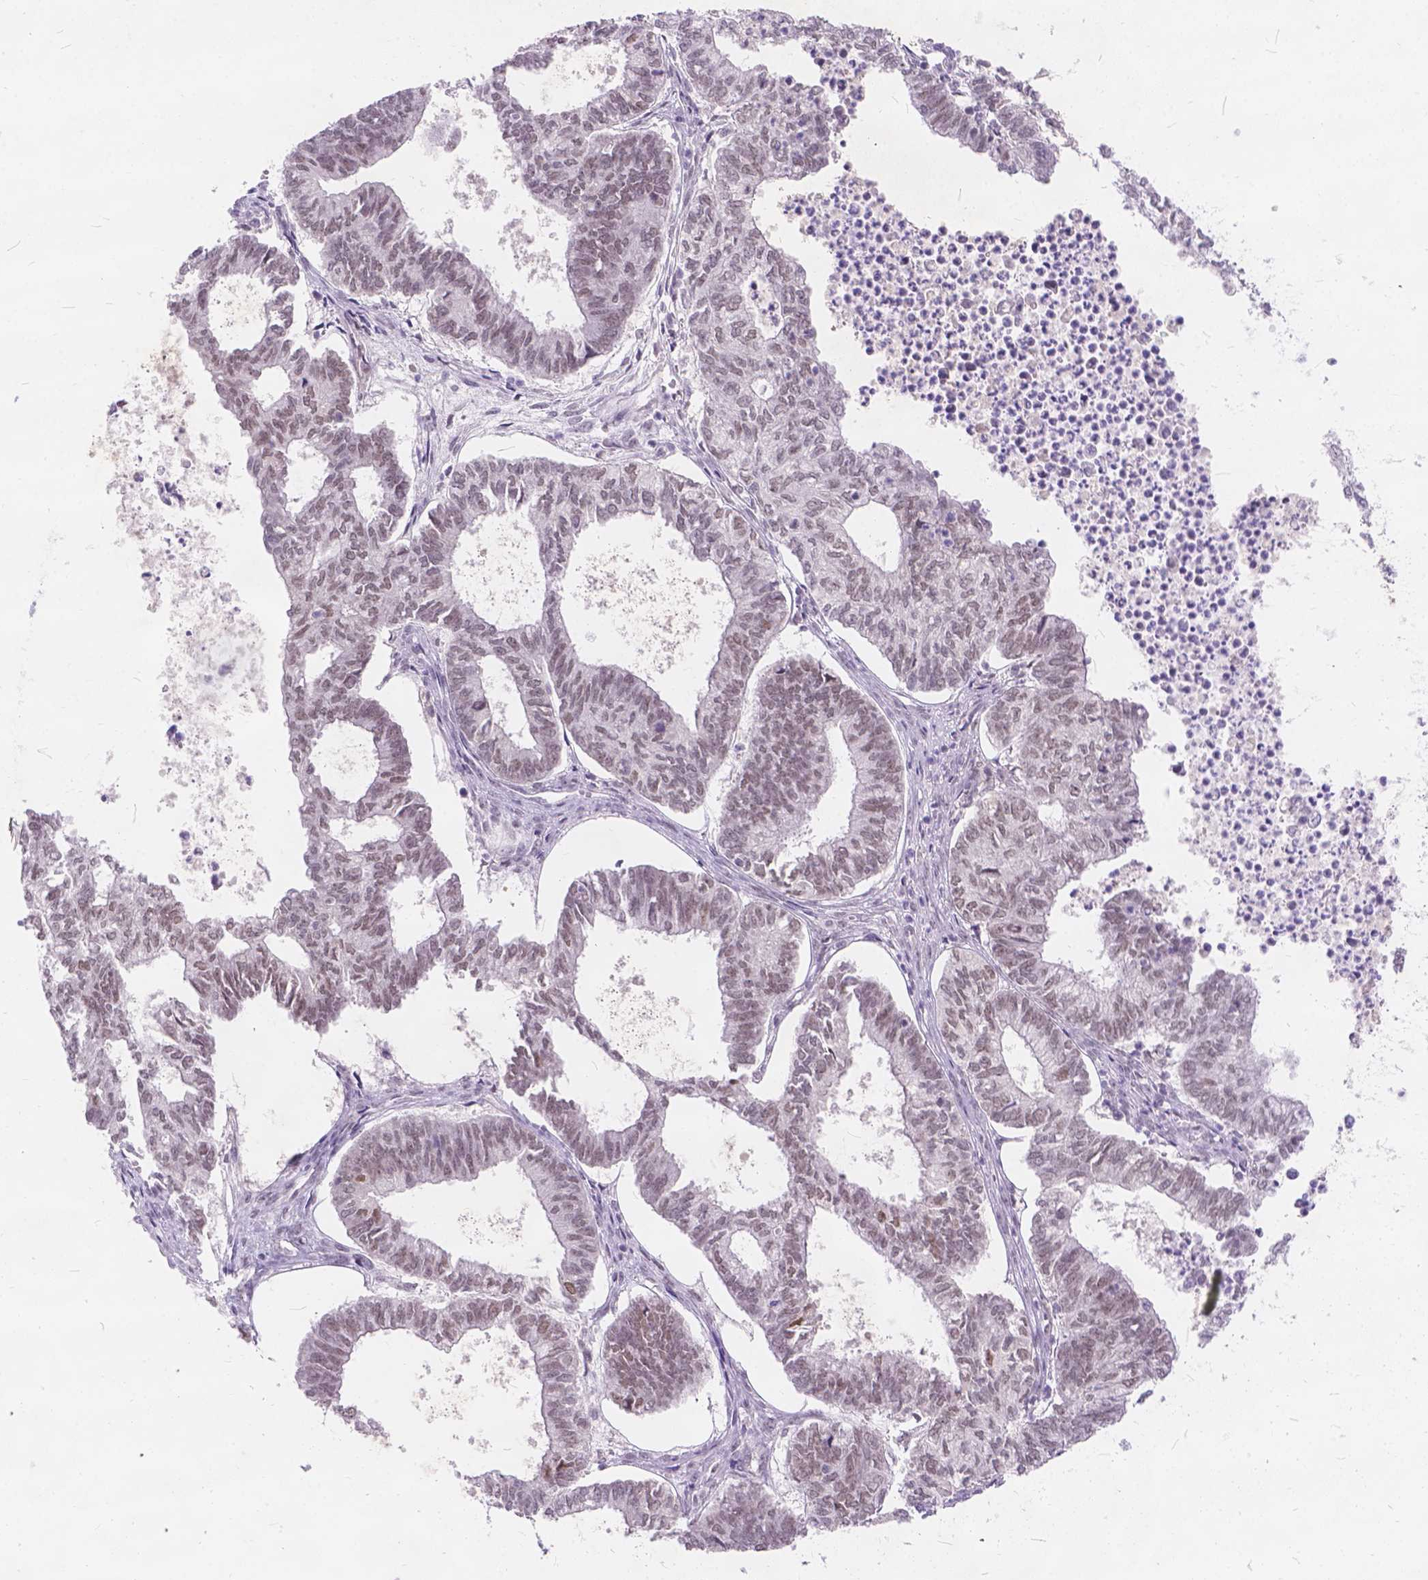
{"staining": {"intensity": "weak", "quantity": ">75%", "location": "nuclear"}, "tissue": "ovarian cancer", "cell_type": "Tumor cells", "image_type": "cancer", "snomed": [{"axis": "morphology", "description": "Carcinoma, endometroid"}, {"axis": "topography", "description": "Ovary"}], "caption": "An immunohistochemistry (IHC) photomicrograph of neoplastic tissue is shown. Protein staining in brown labels weak nuclear positivity in endometroid carcinoma (ovarian) within tumor cells.", "gene": "FAM53A", "patient": {"sex": "female", "age": 64}}